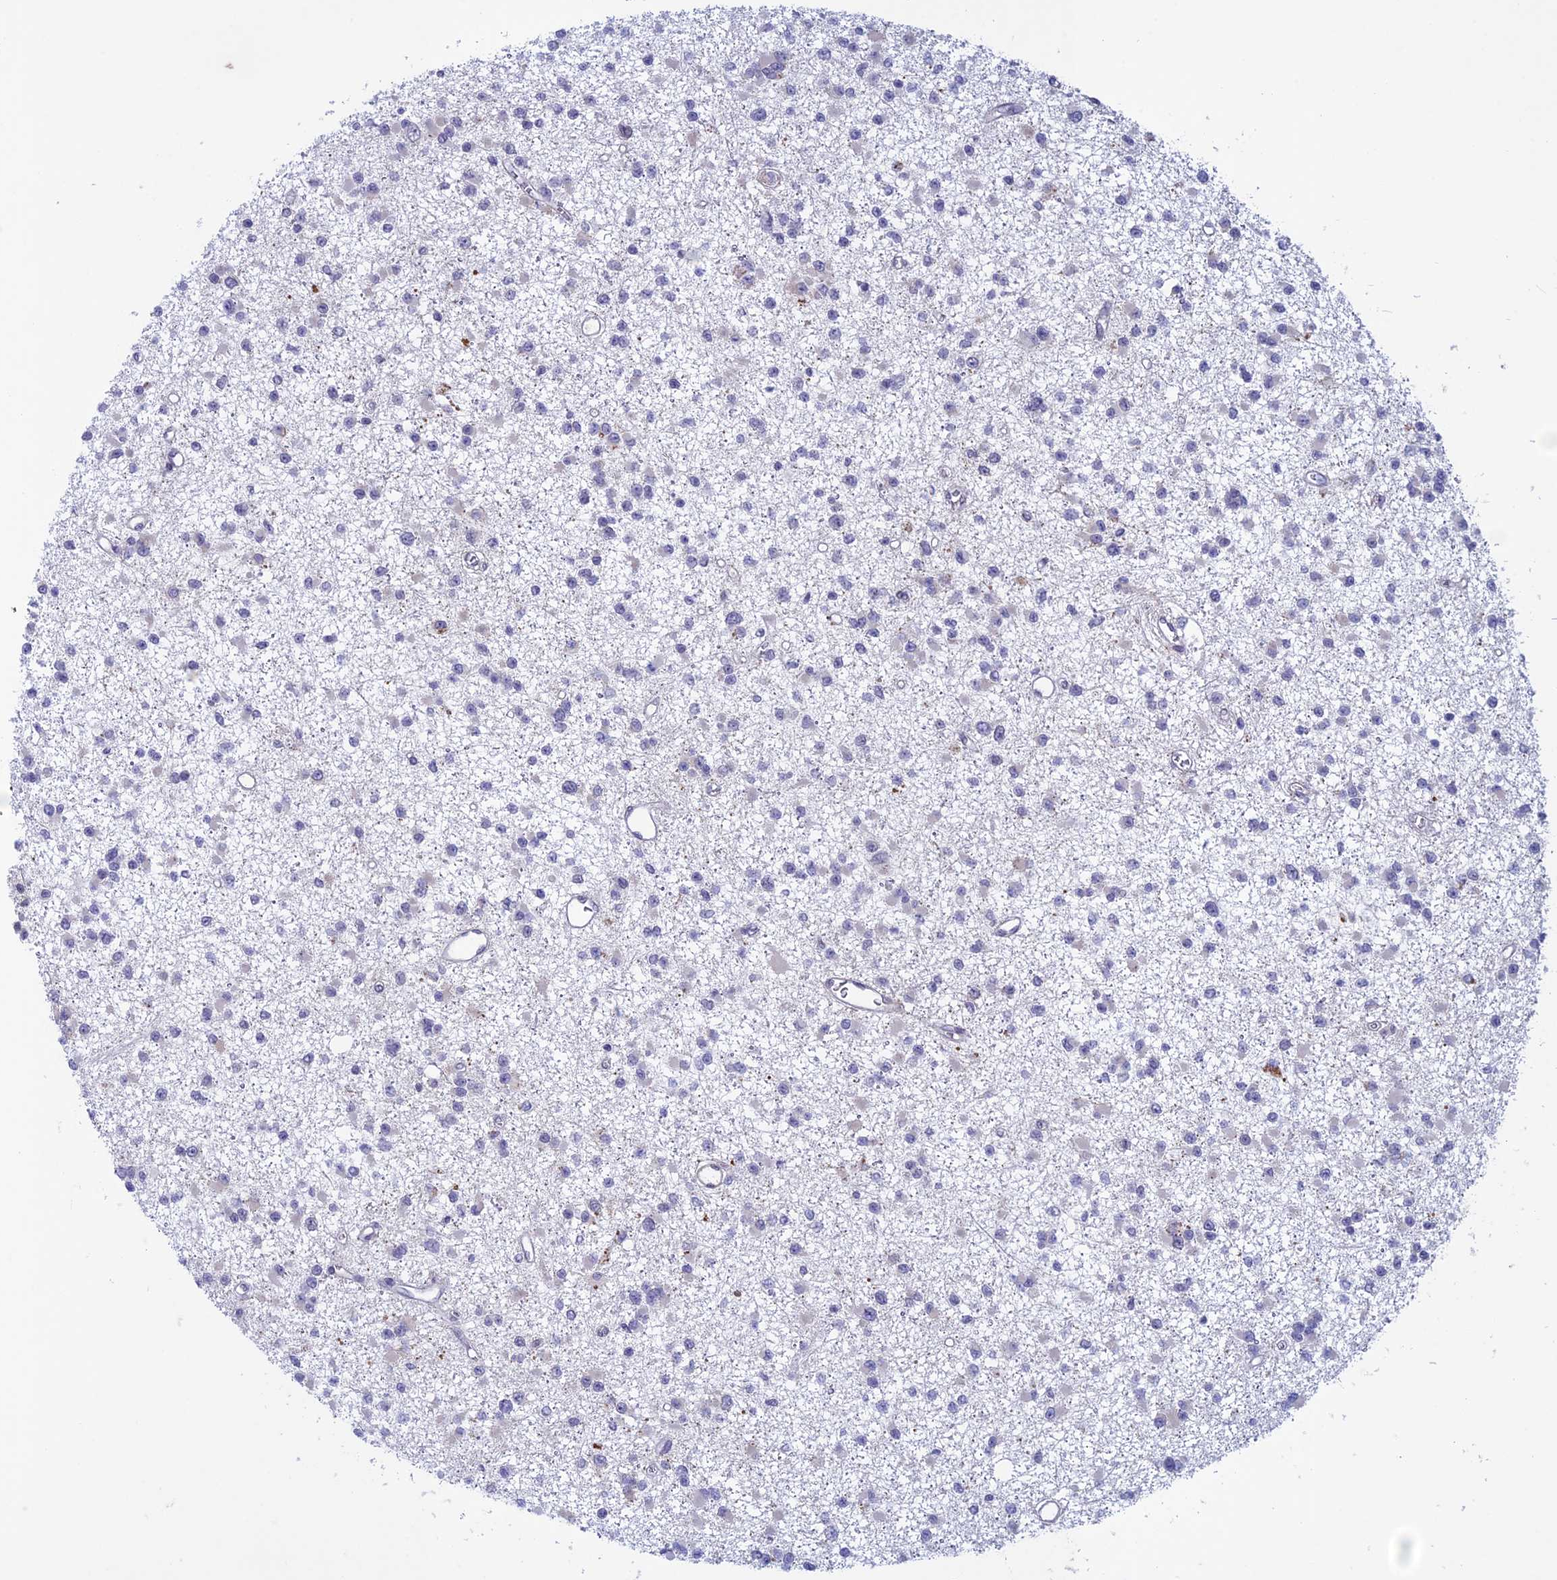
{"staining": {"intensity": "negative", "quantity": "none", "location": "none"}, "tissue": "glioma", "cell_type": "Tumor cells", "image_type": "cancer", "snomed": [{"axis": "morphology", "description": "Glioma, malignant, Low grade"}, {"axis": "topography", "description": "Brain"}], "caption": "Malignant low-grade glioma was stained to show a protein in brown. There is no significant expression in tumor cells.", "gene": "FKBPL", "patient": {"sex": "female", "age": 22}}